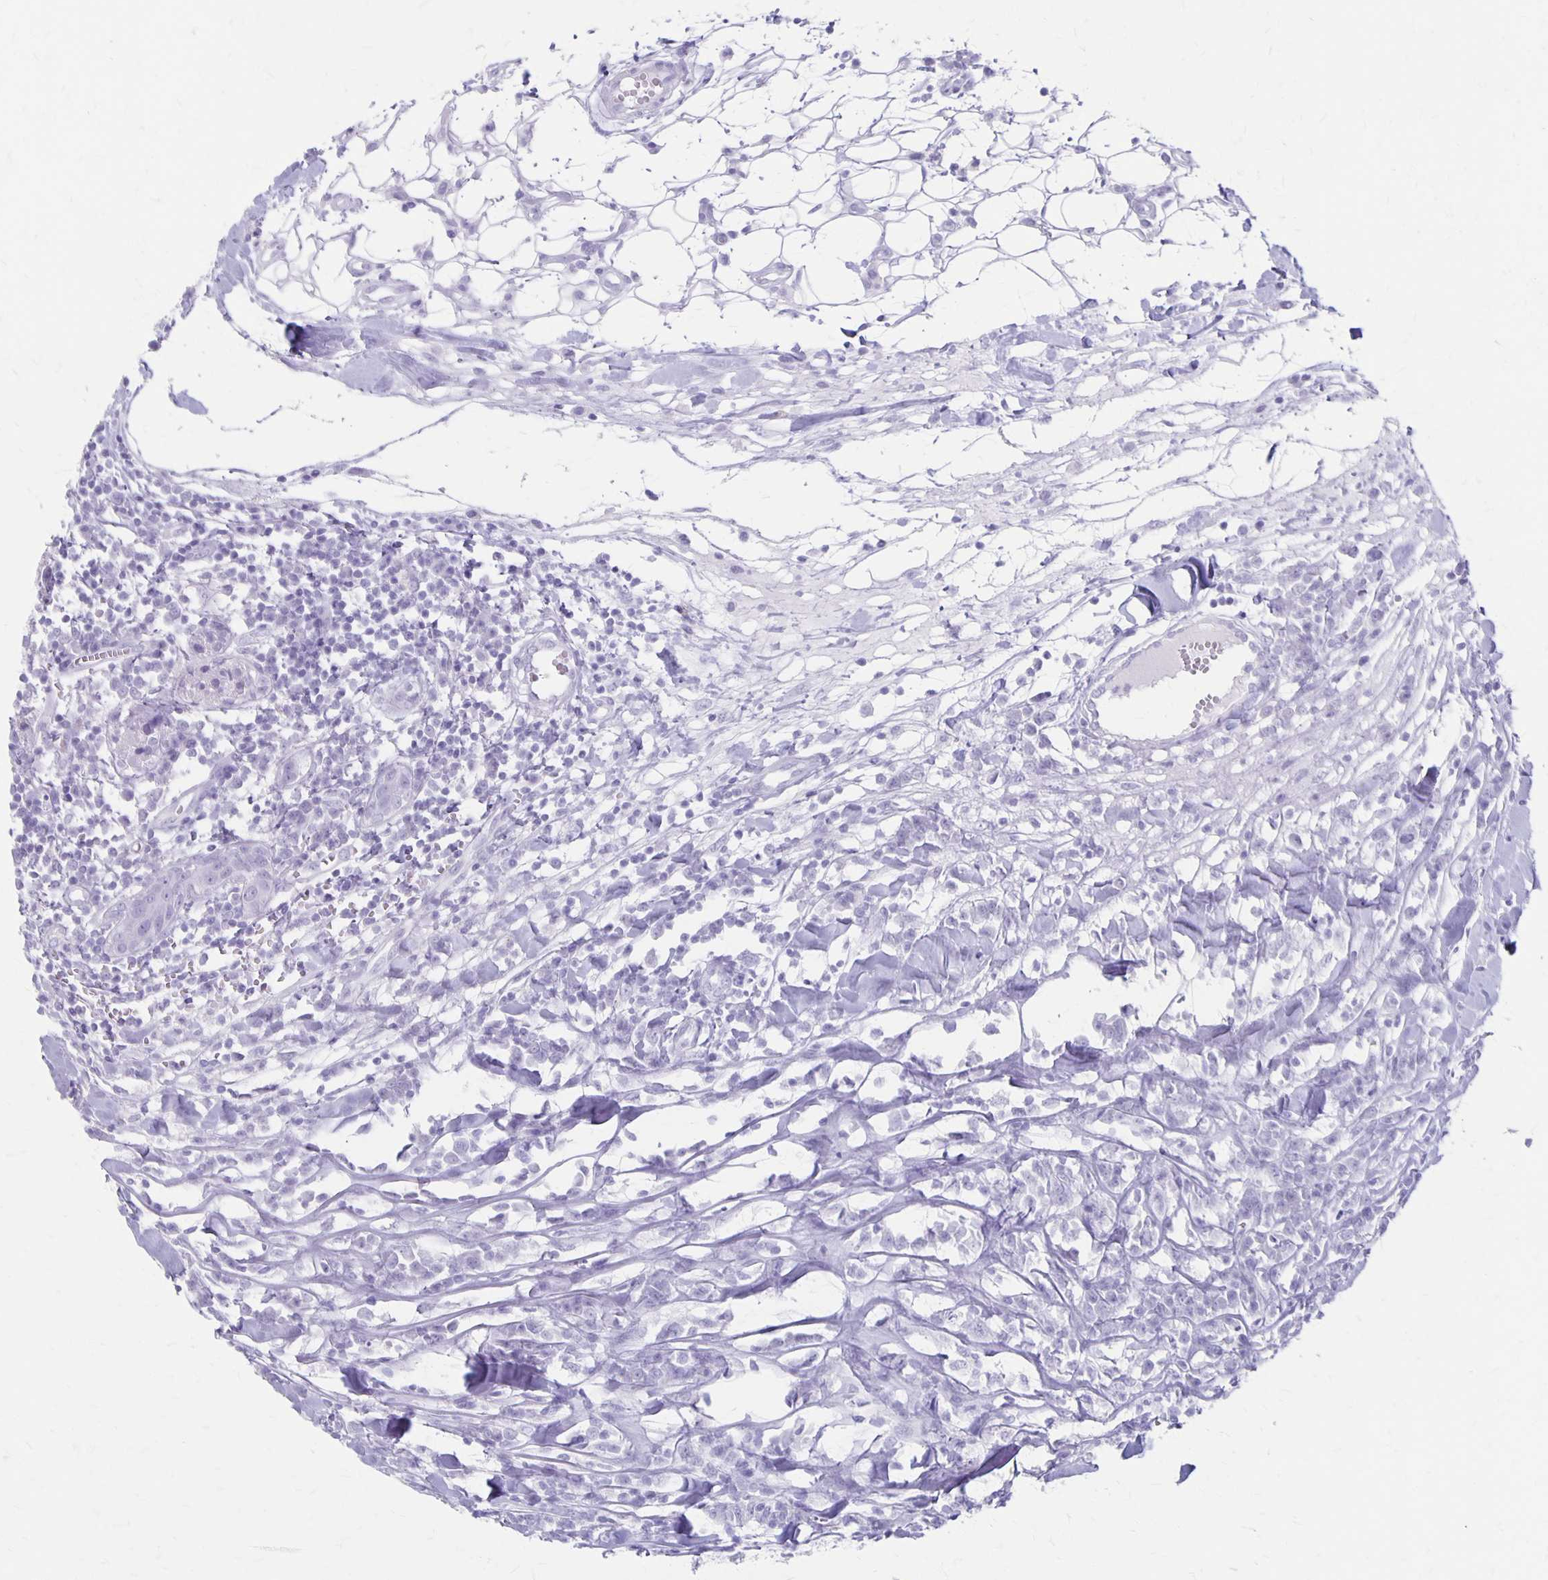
{"staining": {"intensity": "negative", "quantity": "none", "location": "none"}, "tissue": "breast cancer", "cell_type": "Tumor cells", "image_type": "cancer", "snomed": [{"axis": "morphology", "description": "Duct carcinoma"}, {"axis": "topography", "description": "Breast"}], "caption": "High power microscopy image of an immunohistochemistry (IHC) image of breast intraductal carcinoma, revealing no significant staining in tumor cells.", "gene": "MAGEC2", "patient": {"sex": "female", "age": 30}}